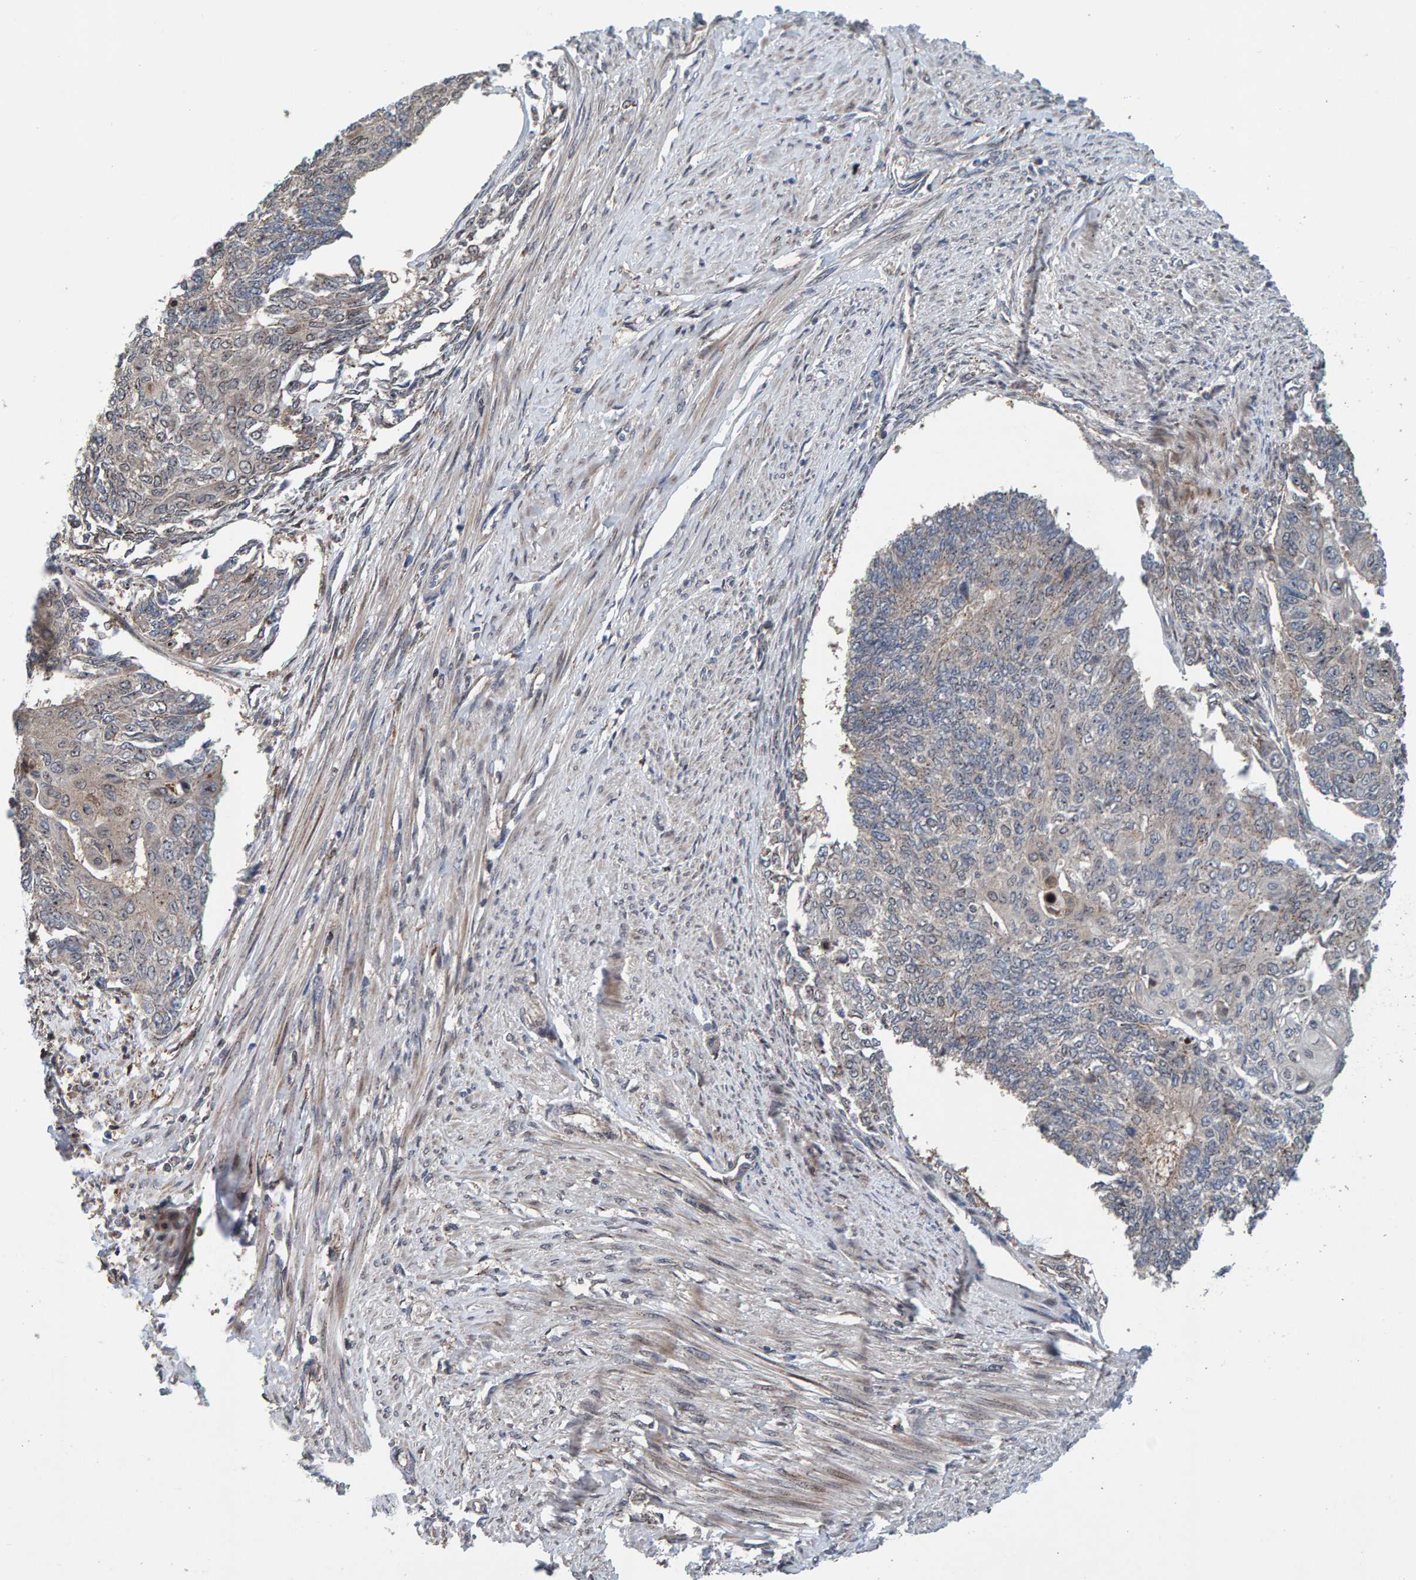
{"staining": {"intensity": "negative", "quantity": "none", "location": "none"}, "tissue": "endometrial cancer", "cell_type": "Tumor cells", "image_type": "cancer", "snomed": [{"axis": "morphology", "description": "Adenocarcinoma, NOS"}, {"axis": "topography", "description": "Endometrium"}], "caption": "The photomicrograph shows no staining of tumor cells in adenocarcinoma (endometrial). The staining was performed using DAB to visualize the protein expression in brown, while the nuclei were stained in blue with hematoxylin (Magnification: 20x).", "gene": "CCDC25", "patient": {"sex": "female", "age": 32}}